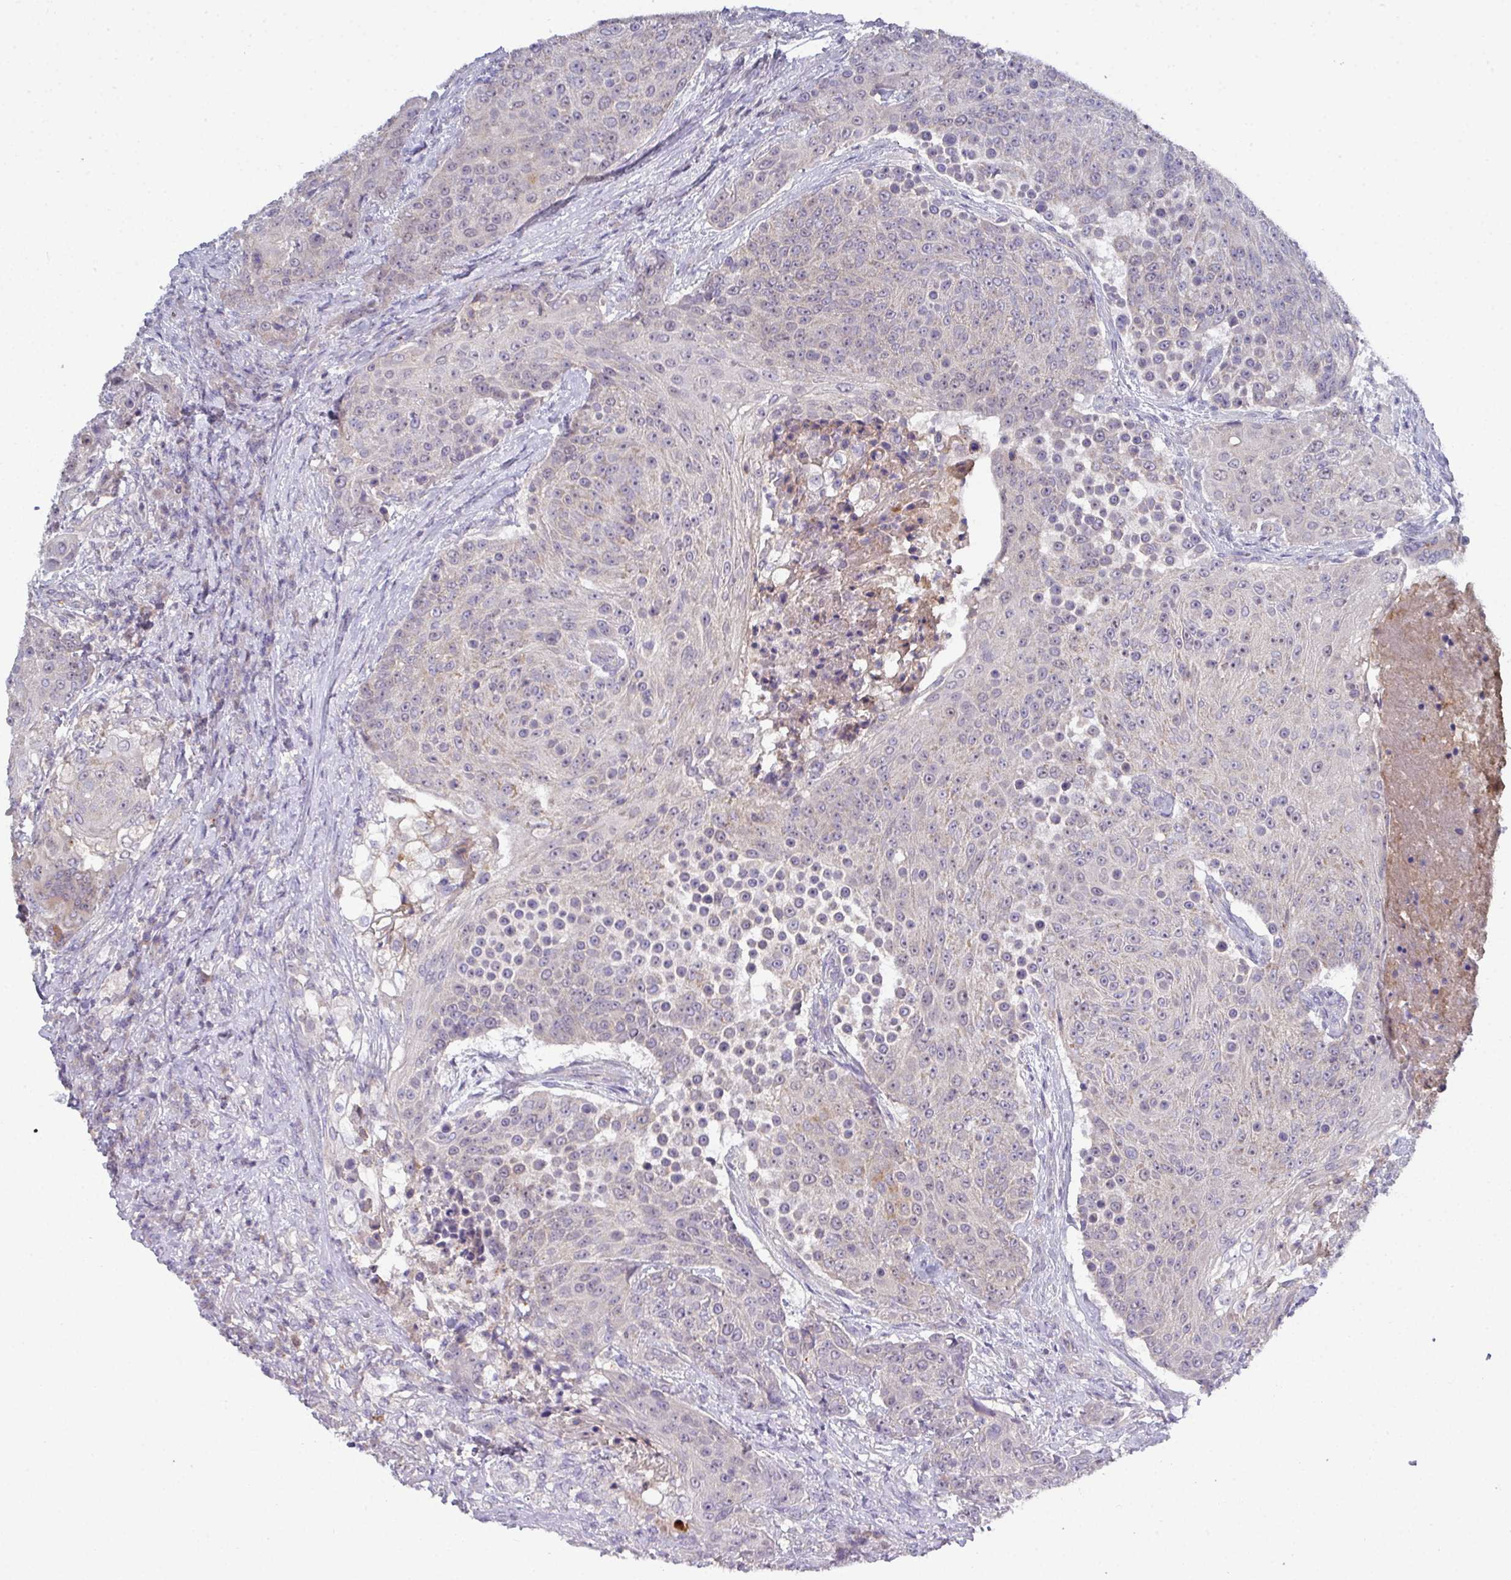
{"staining": {"intensity": "negative", "quantity": "none", "location": "none"}, "tissue": "urothelial cancer", "cell_type": "Tumor cells", "image_type": "cancer", "snomed": [{"axis": "morphology", "description": "Urothelial carcinoma, High grade"}, {"axis": "topography", "description": "Urinary bladder"}], "caption": "Tumor cells show no significant positivity in urothelial cancer.", "gene": "DCAF12L2", "patient": {"sex": "female", "age": 63}}